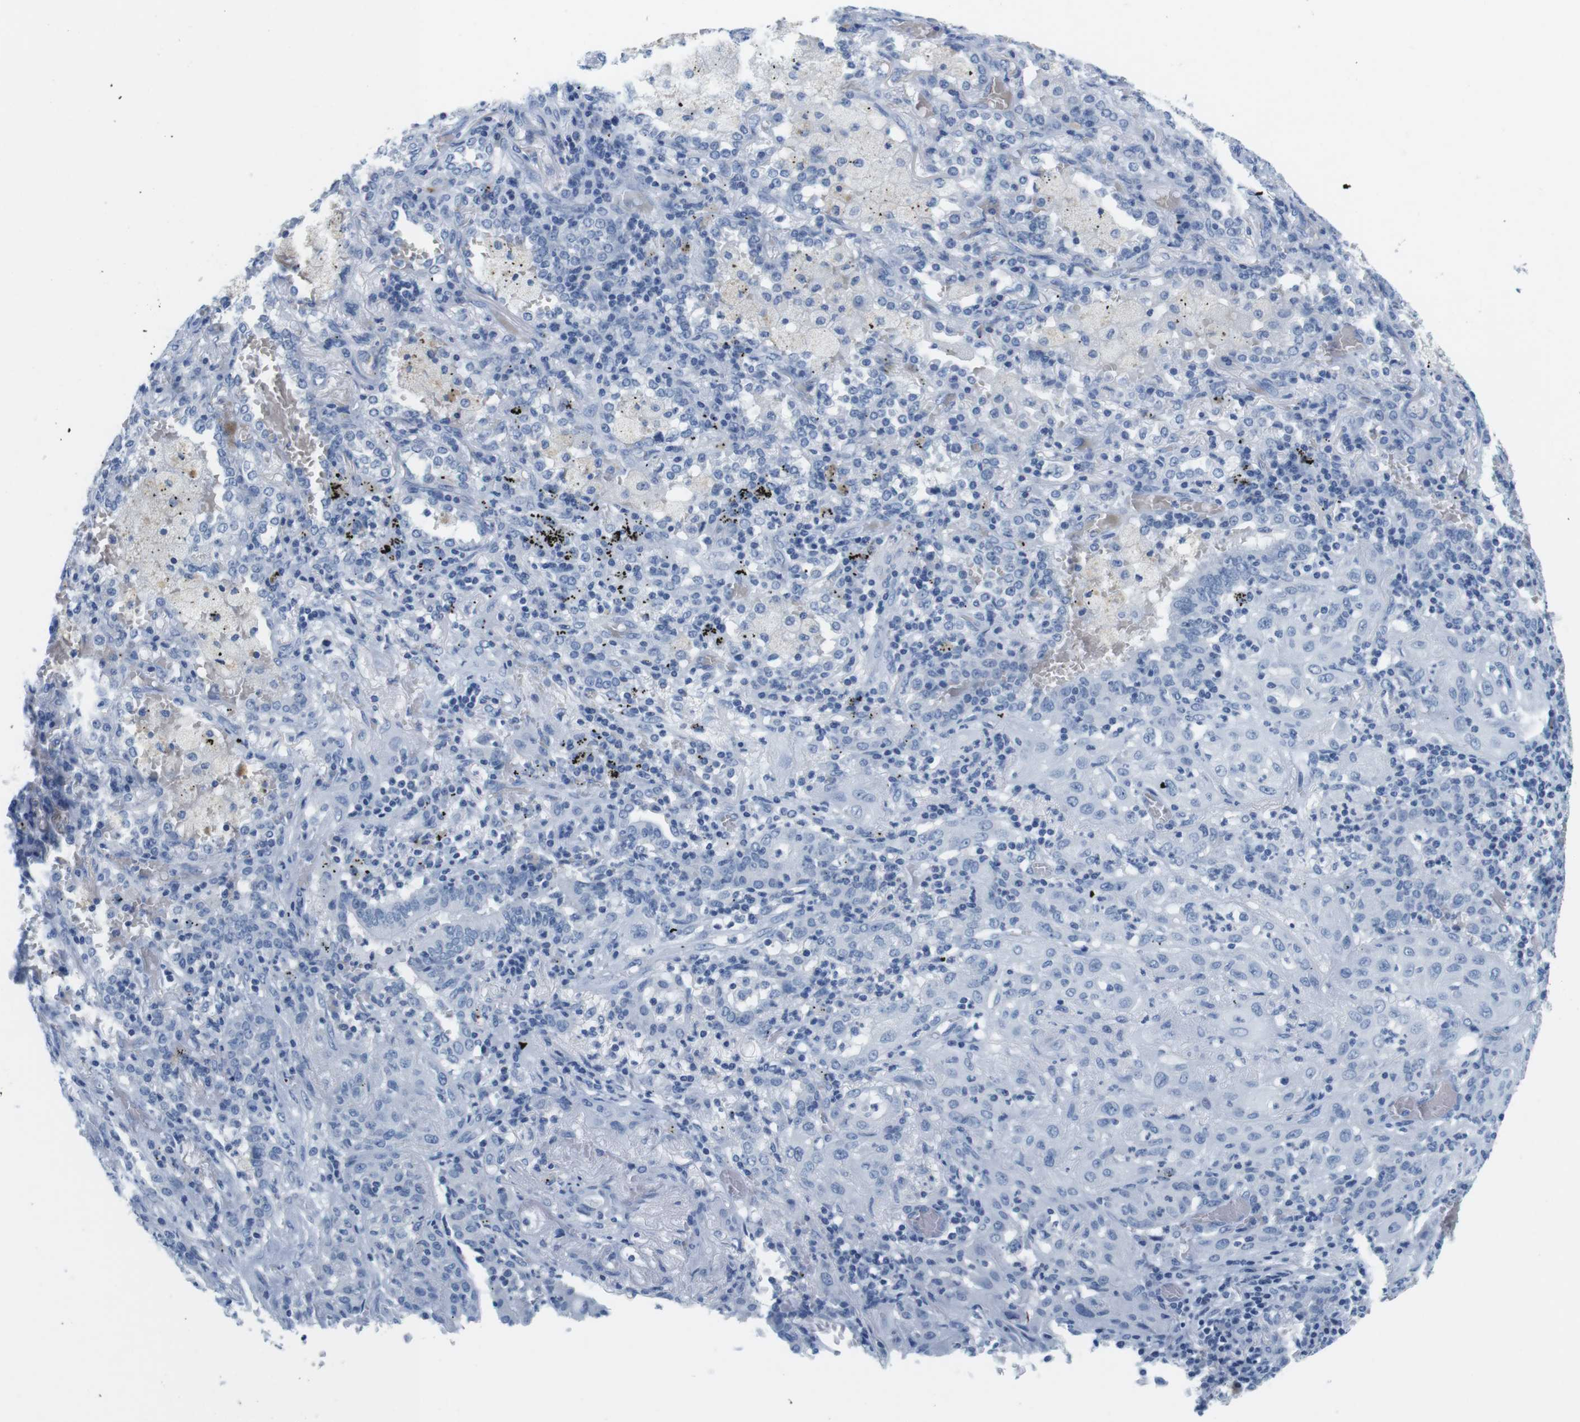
{"staining": {"intensity": "negative", "quantity": "none", "location": "none"}, "tissue": "lung cancer", "cell_type": "Tumor cells", "image_type": "cancer", "snomed": [{"axis": "morphology", "description": "Squamous cell carcinoma, NOS"}, {"axis": "topography", "description": "Lung"}], "caption": "Protein analysis of lung cancer exhibits no significant staining in tumor cells.", "gene": "CYP2C9", "patient": {"sex": "female", "age": 47}}